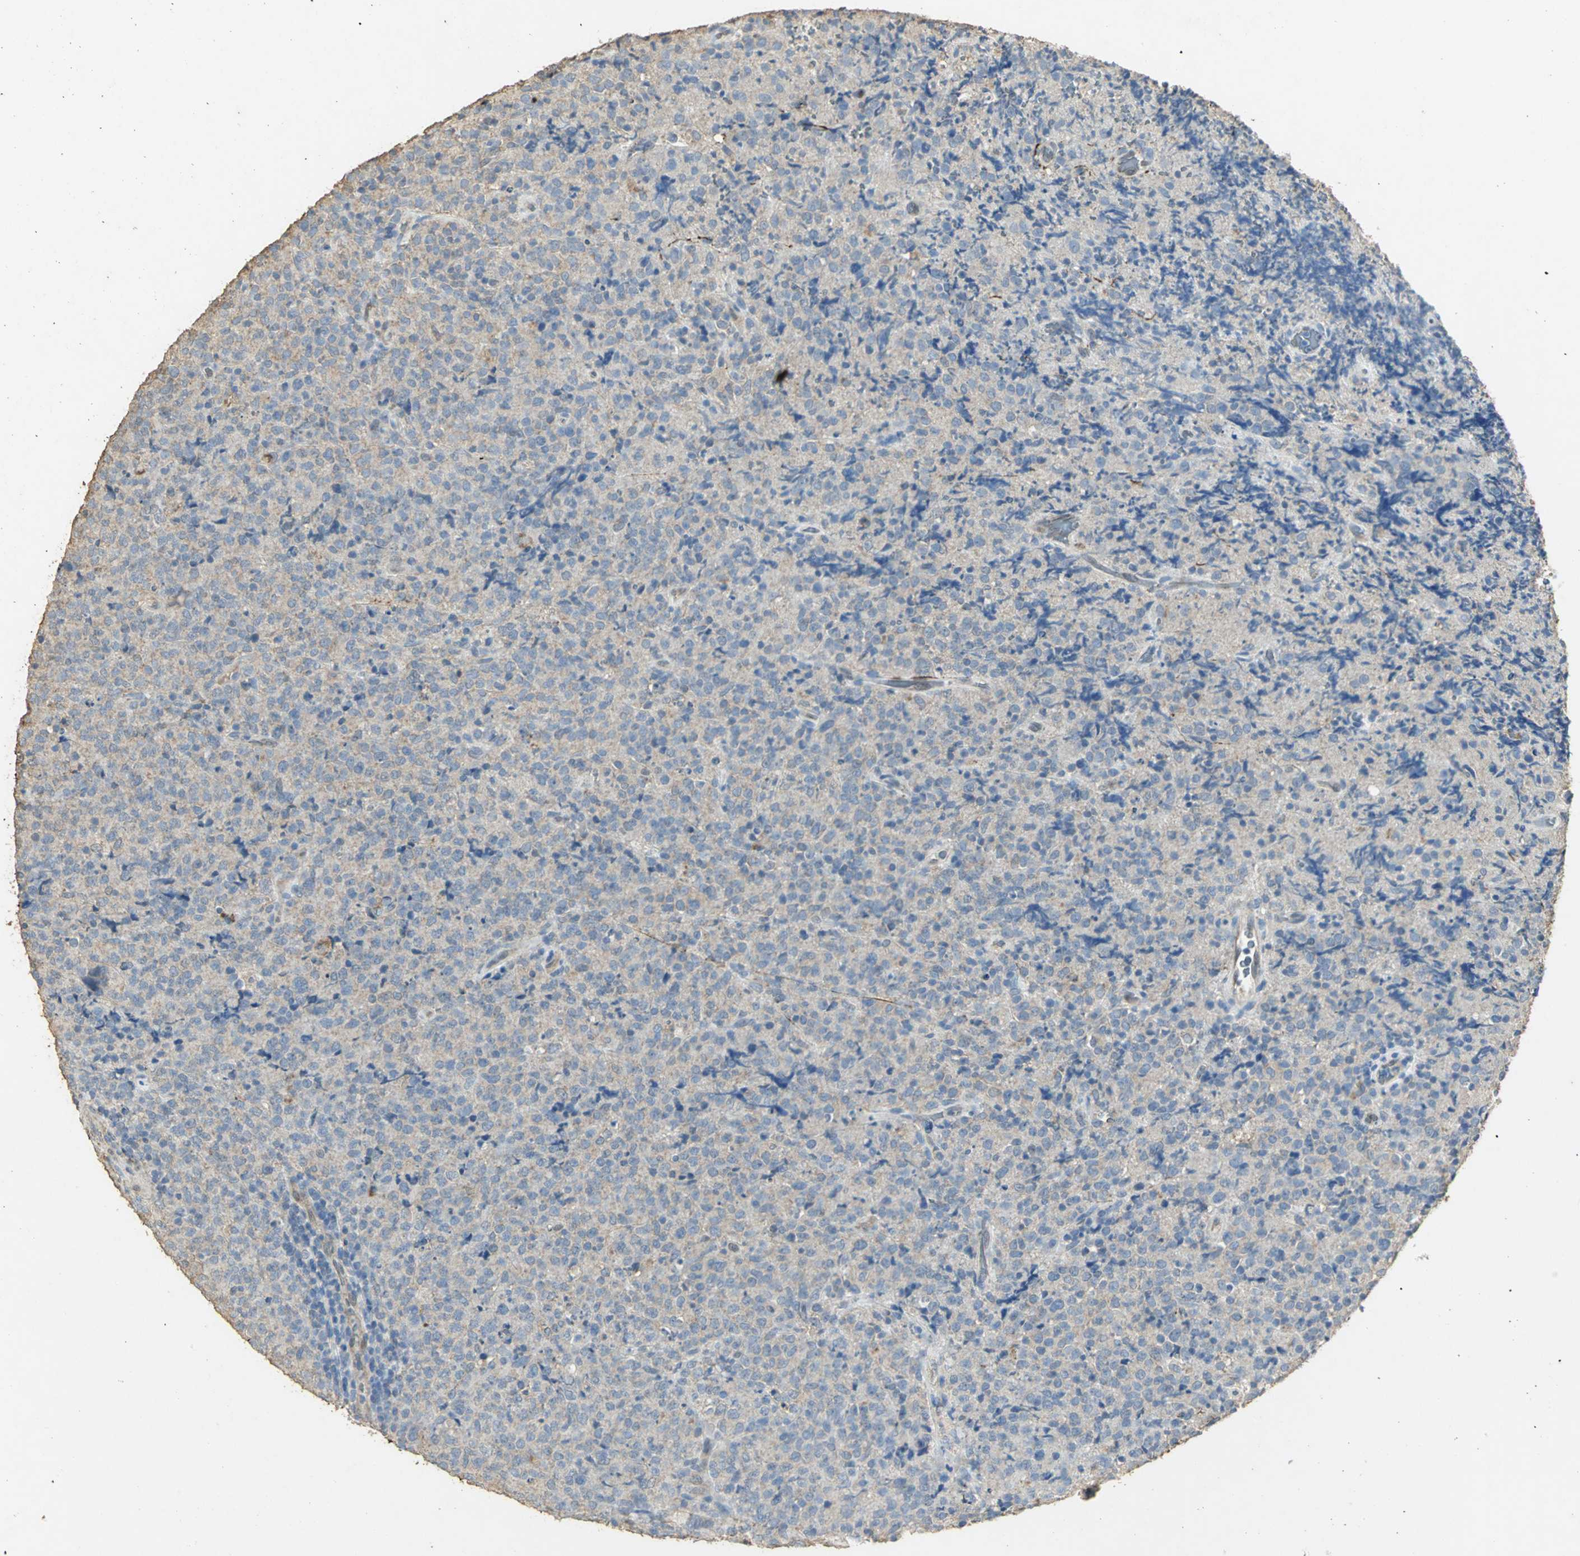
{"staining": {"intensity": "weak", "quantity": "25%-75%", "location": "cytoplasmic/membranous"}, "tissue": "lymphoma", "cell_type": "Tumor cells", "image_type": "cancer", "snomed": [{"axis": "morphology", "description": "Malignant lymphoma, non-Hodgkin's type, High grade"}, {"axis": "topography", "description": "Tonsil"}], "caption": "This image exhibits immunohistochemistry staining of malignant lymphoma, non-Hodgkin's type (high-grade), with low weak cytoplasmic/membranous expression in approximately 25%-75% of tumor cells.", "gene": "ASB9", "patient": {"sex": "female", "age": 36}}